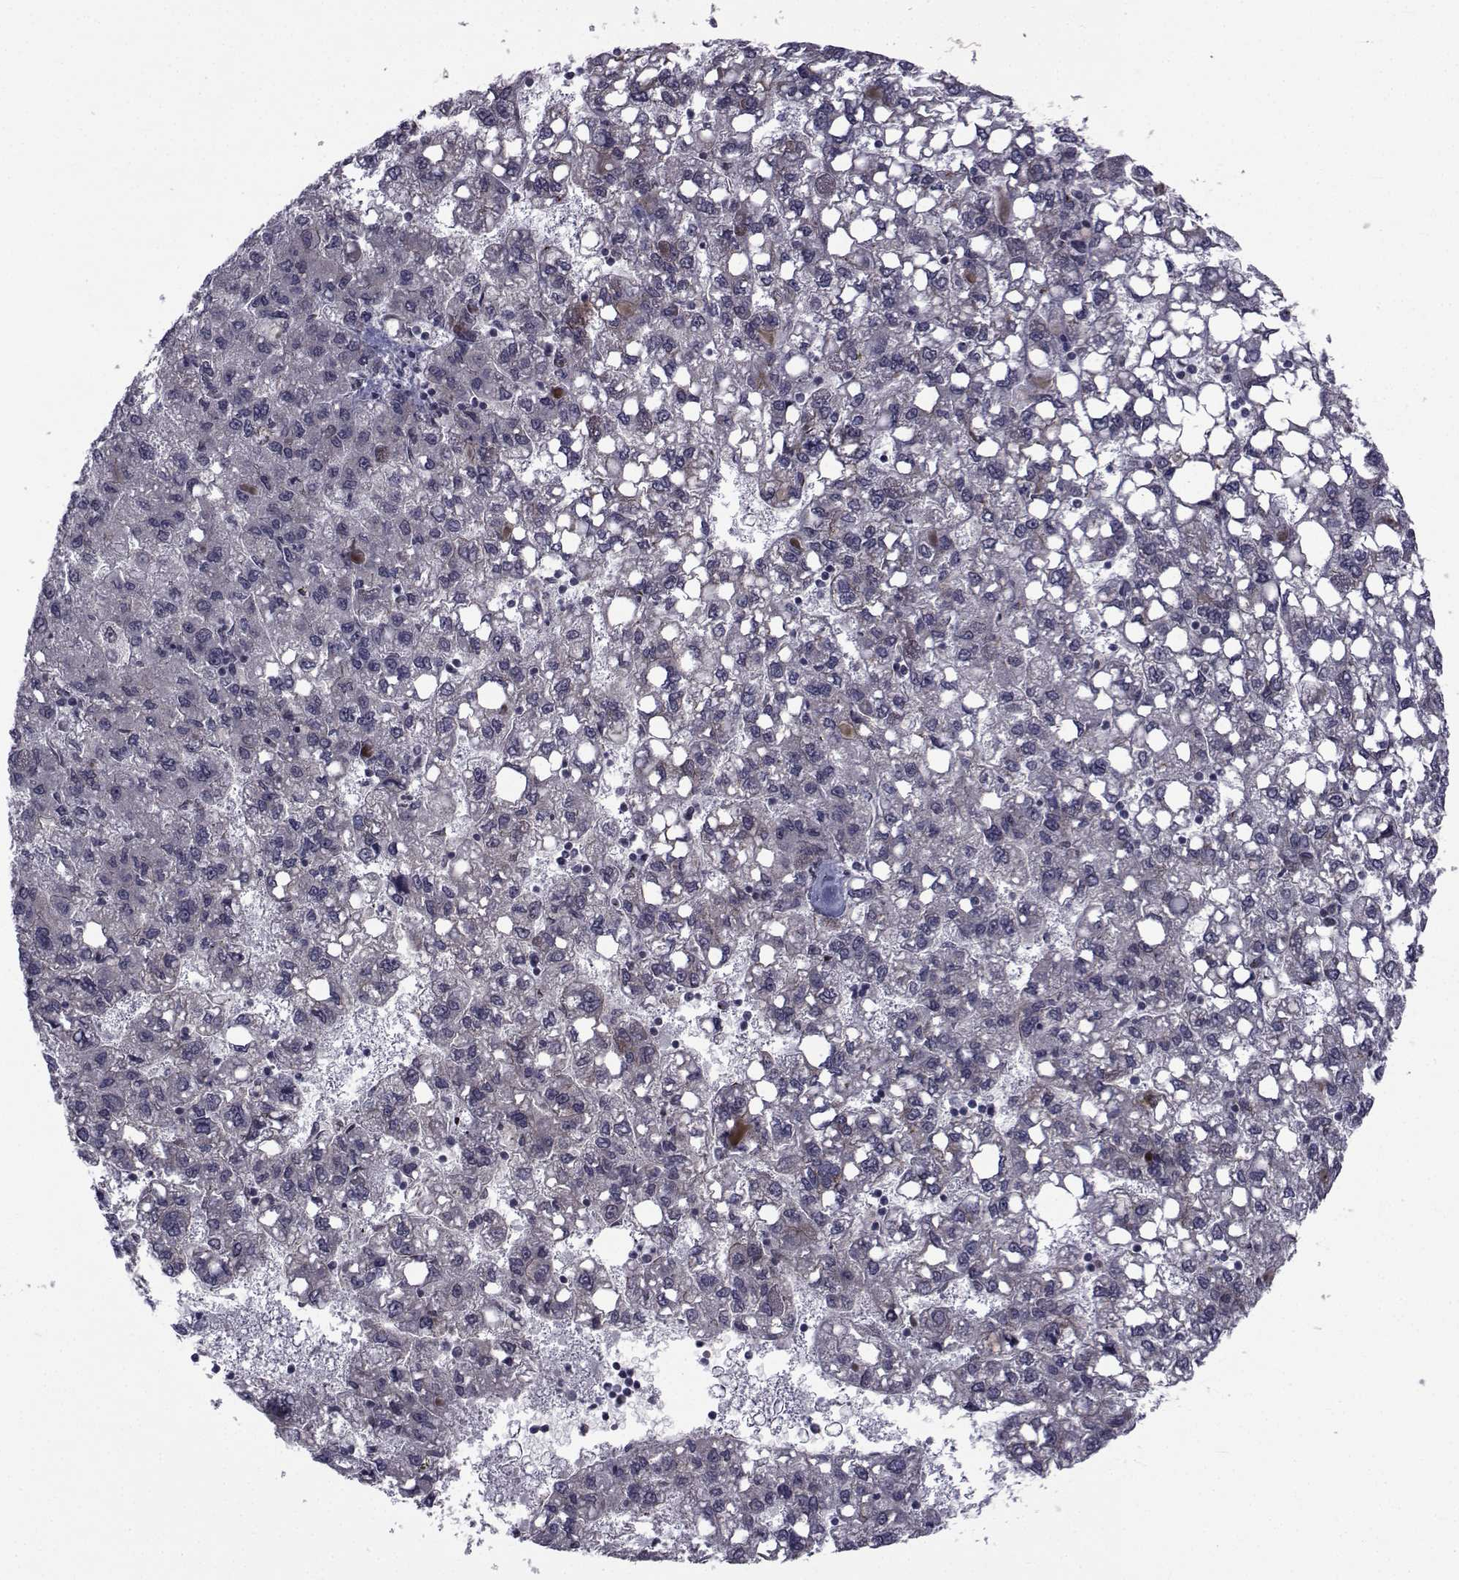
{"staining": {"intensity": "negative", "quantity": "none", "location": "none"}, "tissue": "liver cancer", "cell_type": "Tumor cells", "image_type": "cancer", "snomed": [{"axis": "morphology", "description": "Carcinoma, Hepatocellular, NOS"}, {"axis": "topography", "description": "Liver"}], "caption": "Histopathology image shows no protein expression in tumor cells of liver cancer (hepatocellular carcinoma) tissue. (Immunohistochemistry, brightfield microscopy, high magnification).", "gene": "ATP6V1C2", "patient": {"sex": "female", "age": 82}}